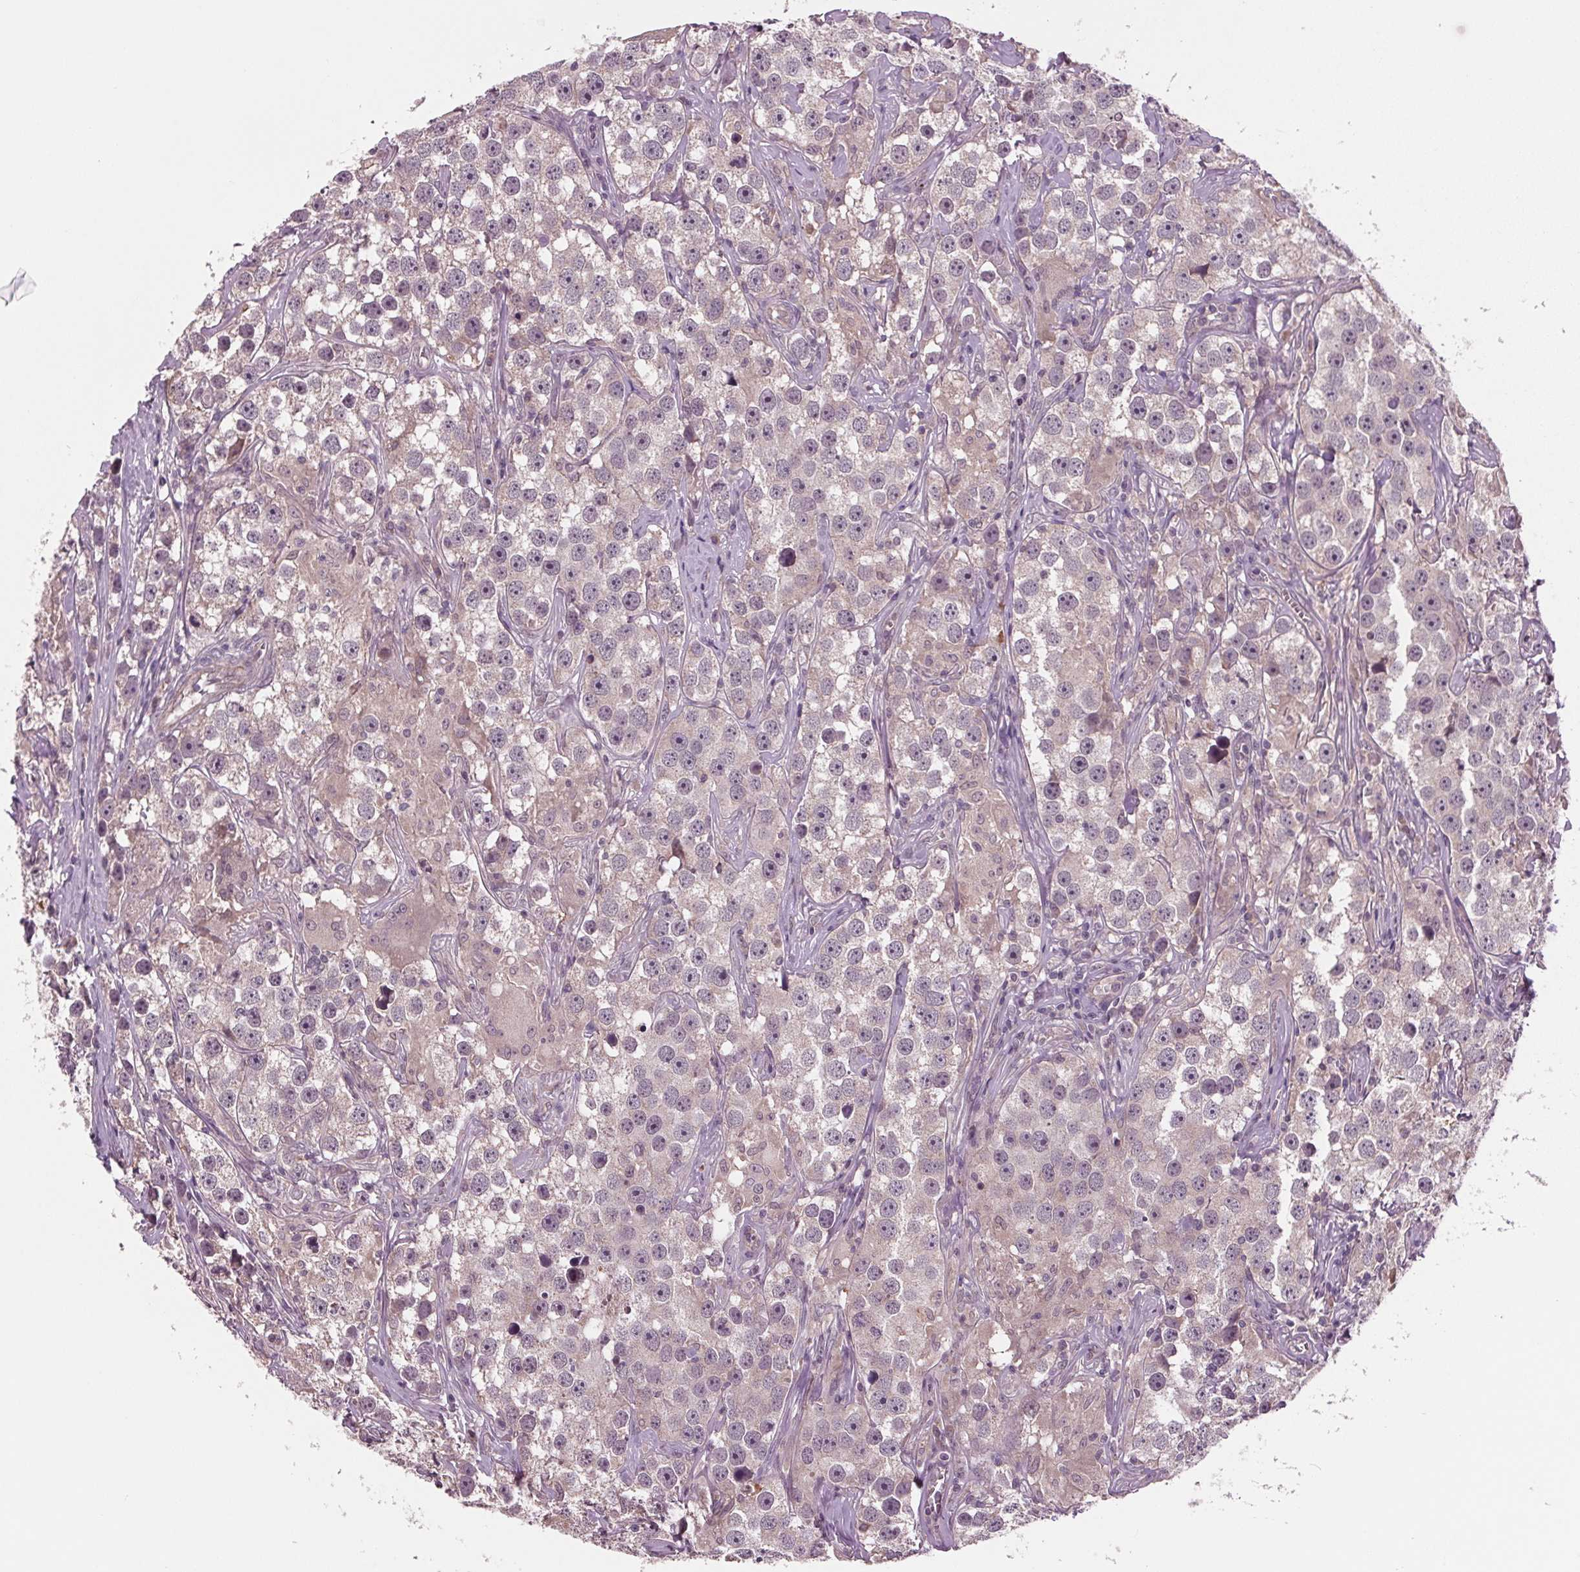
{"staining": {"intensity": "weak", "quantity": "<25%", "location": "cytoplasmic/membranous"}, "tissue": "testis cancer", "cell_type": "Tumor cells", "image_type": "cancer", "snomed": [{"axis": "morphology", "description": "Seminoma, NOS"}, {"axis": "topography", "description": "Testis"}], "caption": "Testis cancer (seminoma) stained for a protein using immunohistochemistry shows no positivity tumor cells.", "gene": "MAPK8", "patient": {"sex": "male", "age": 49}}